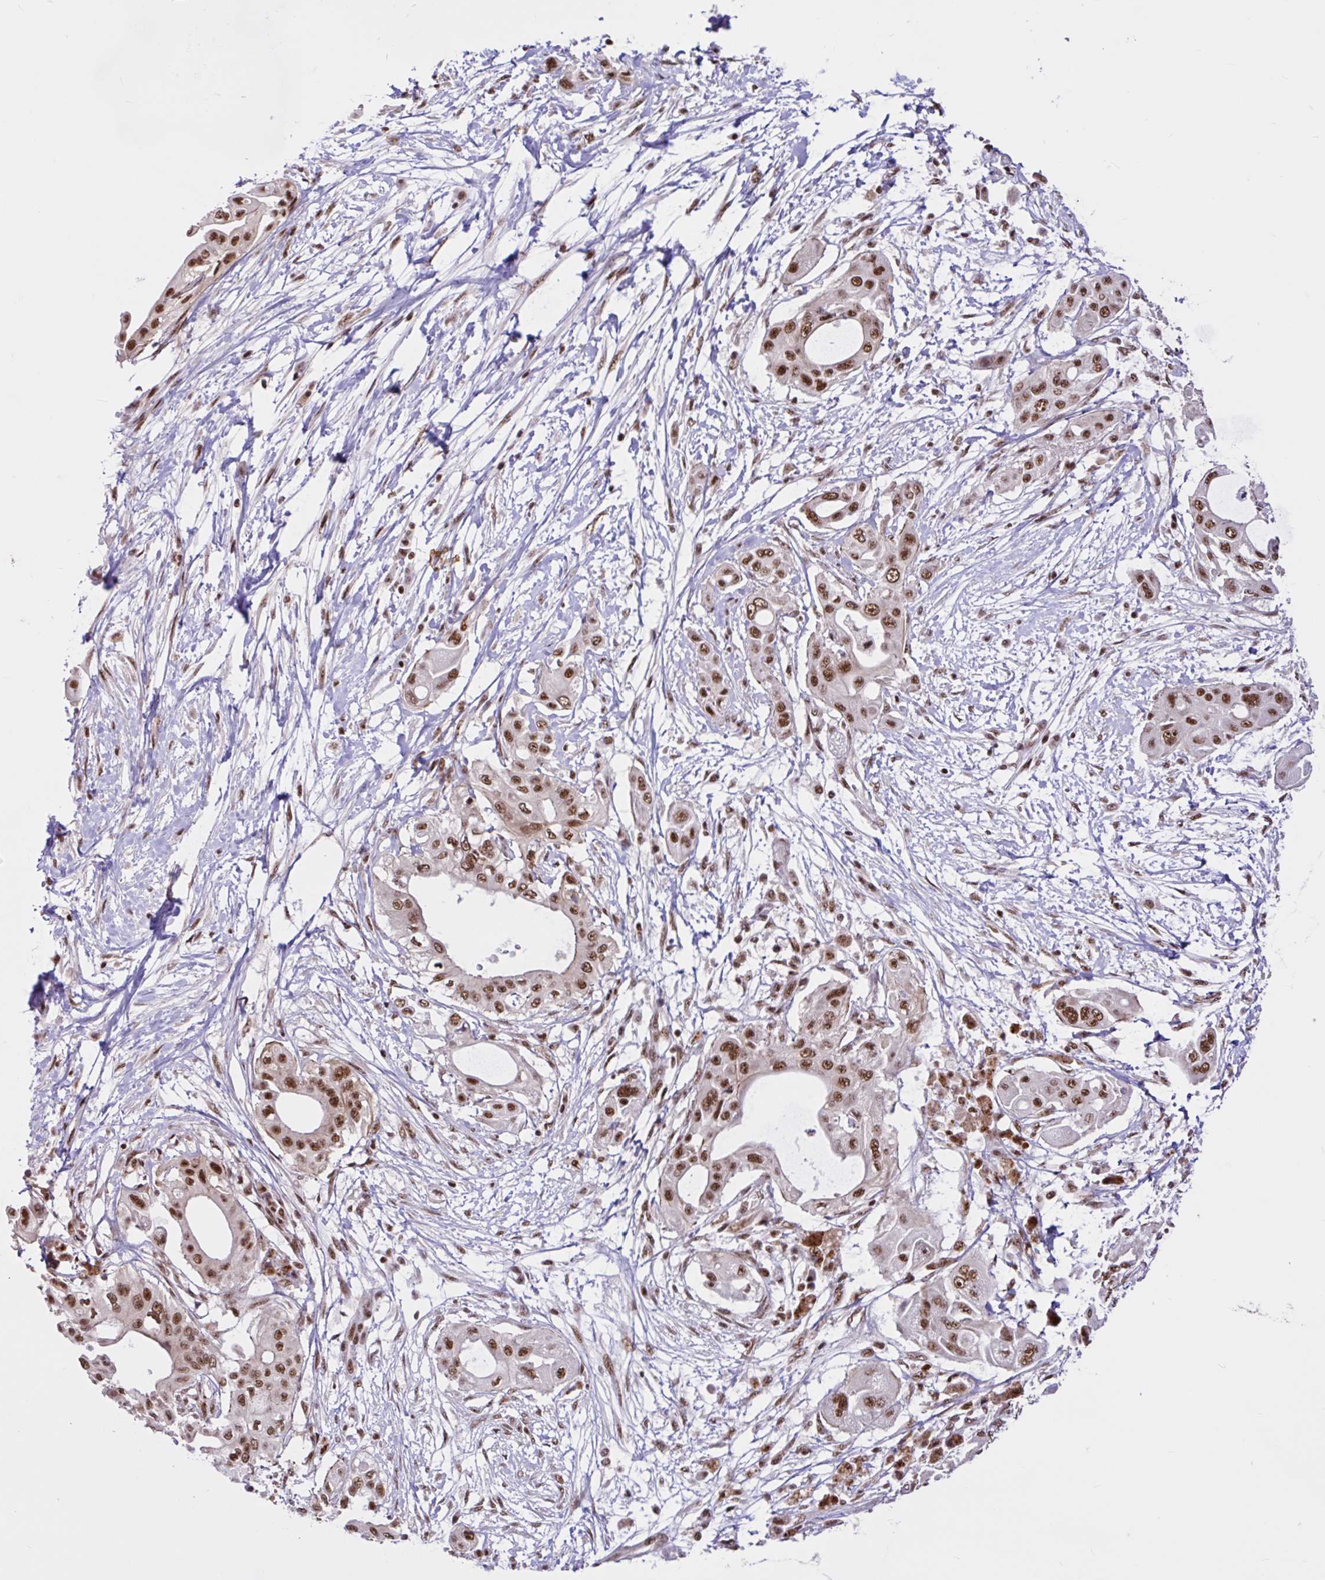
{"staining": {"intensity": "moderate", "quantity": ">75%", "location": "nuclear"}, "tissue": "pancreatic cancer", "cell_type": "Tumor cells", "image_type": "cancer", "snomed": [{"axis": "morphology", "description": "Adenocarcinoma, NOS"}, {"axis": "topography", "description": "Pancreas"}], "caption": "Pancreatic cancer stained with DAB (3,3'-diaminobenzidine) immunohistochemistry (IHC) shows medium levels of moderate nuclear expression in about >75% of tumor cells.", "gene": "CCDC12", "patient": {"sex": "male", "age": 68}}